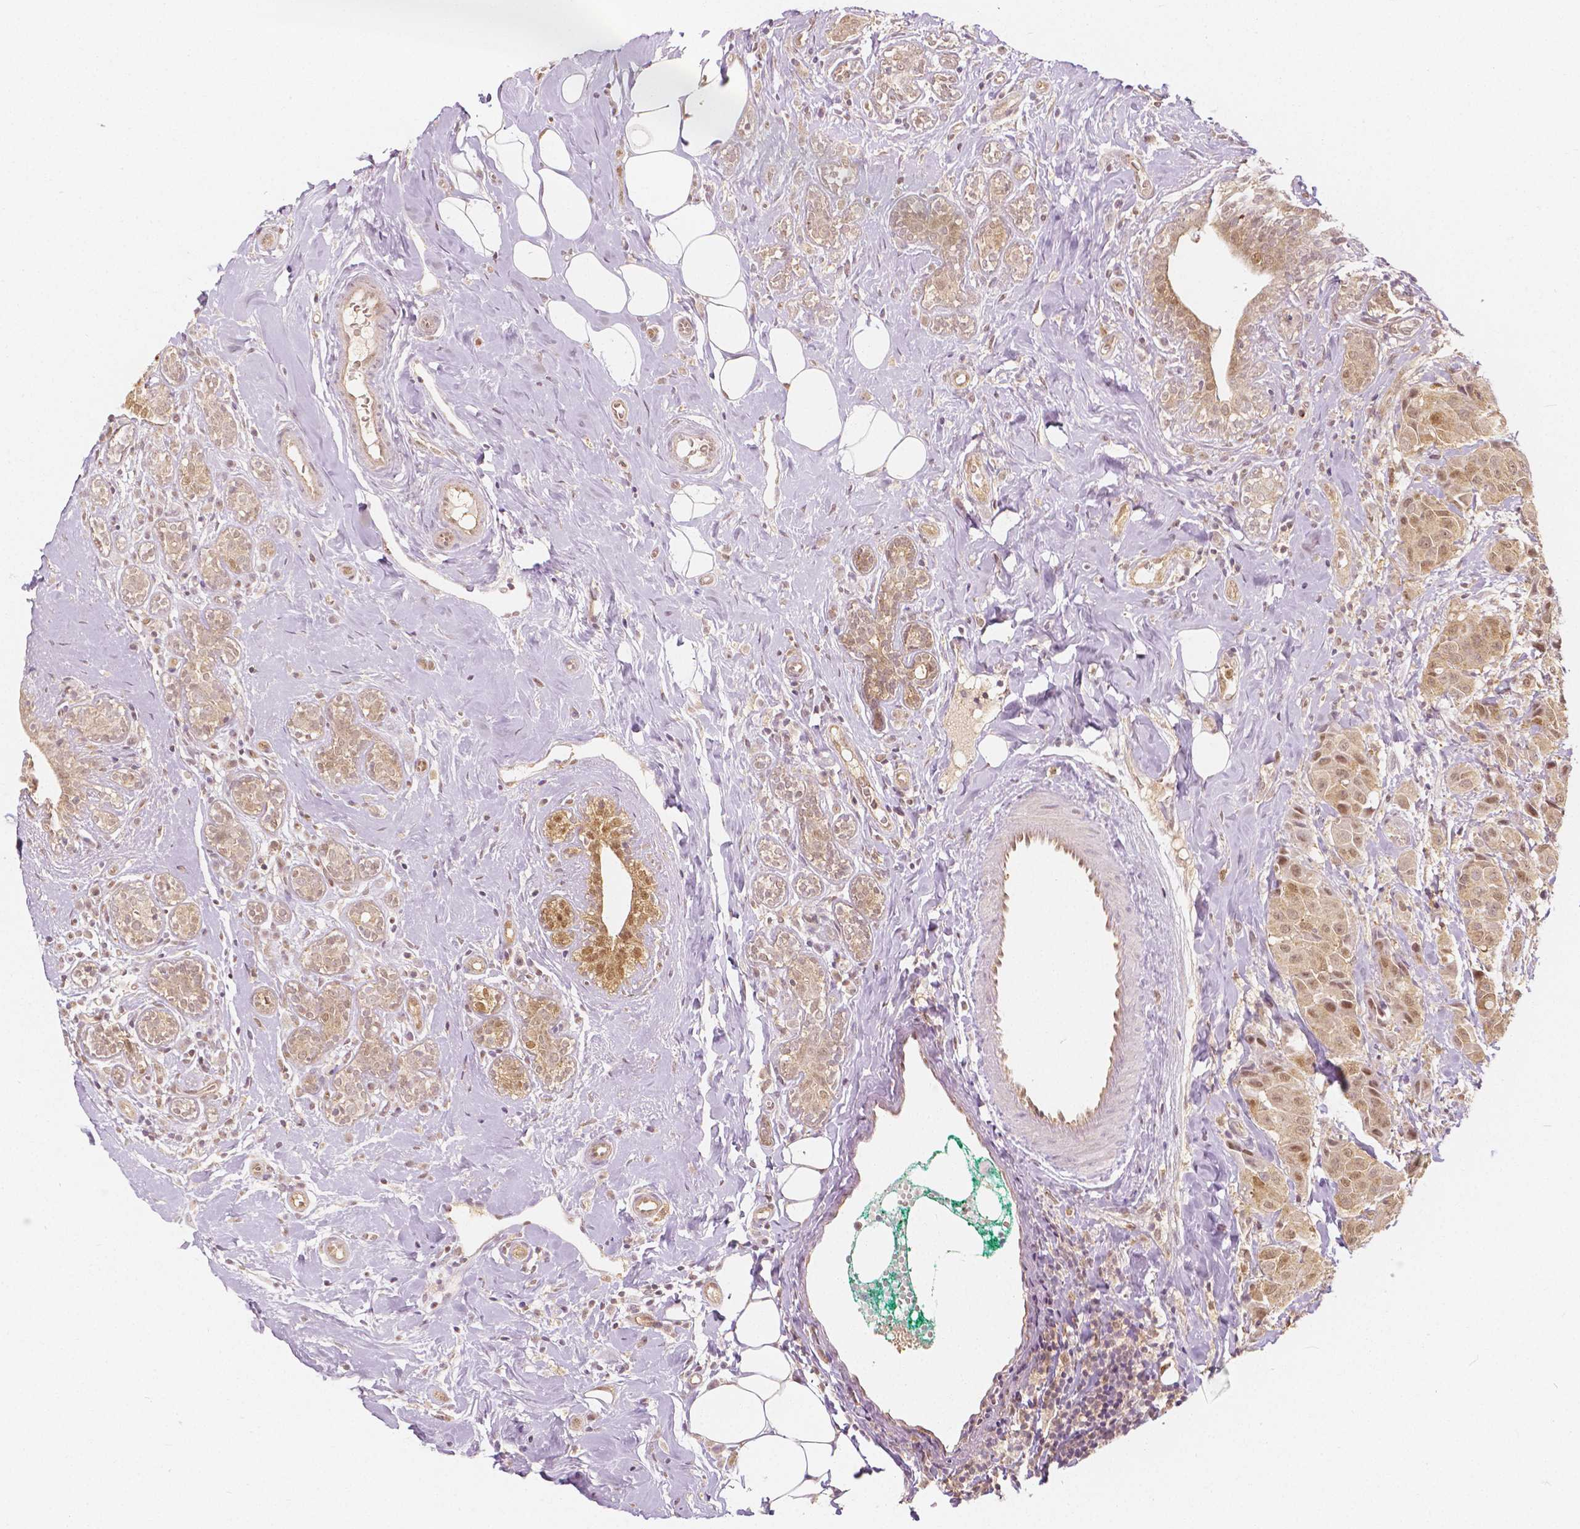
{"staining": {"intensity": "moderate", "quantity": ">75%", "location": "cytoplasmic/membranous,nuclear"}, "tissue": "breast cancer", "cell_type": "Tumor cells", "image_type": "cancer", "snomed": [{"axis": "morphology", "description": "Normal tissue, NOS"}, {"axis": "morphology", "description": "Duct carcinoma"}, {"axis": "topography", "description": "Breast"}], "caption": "DAB immunohistochemical staining of human breast cancer (intraductal carcinoma) shows moderate cytoplasmic/membranous and nuclear protein expression in approximately >75% of tumor cells.", "gene": "NAPRT", "patient": {"sex": "female", "age": 43}}